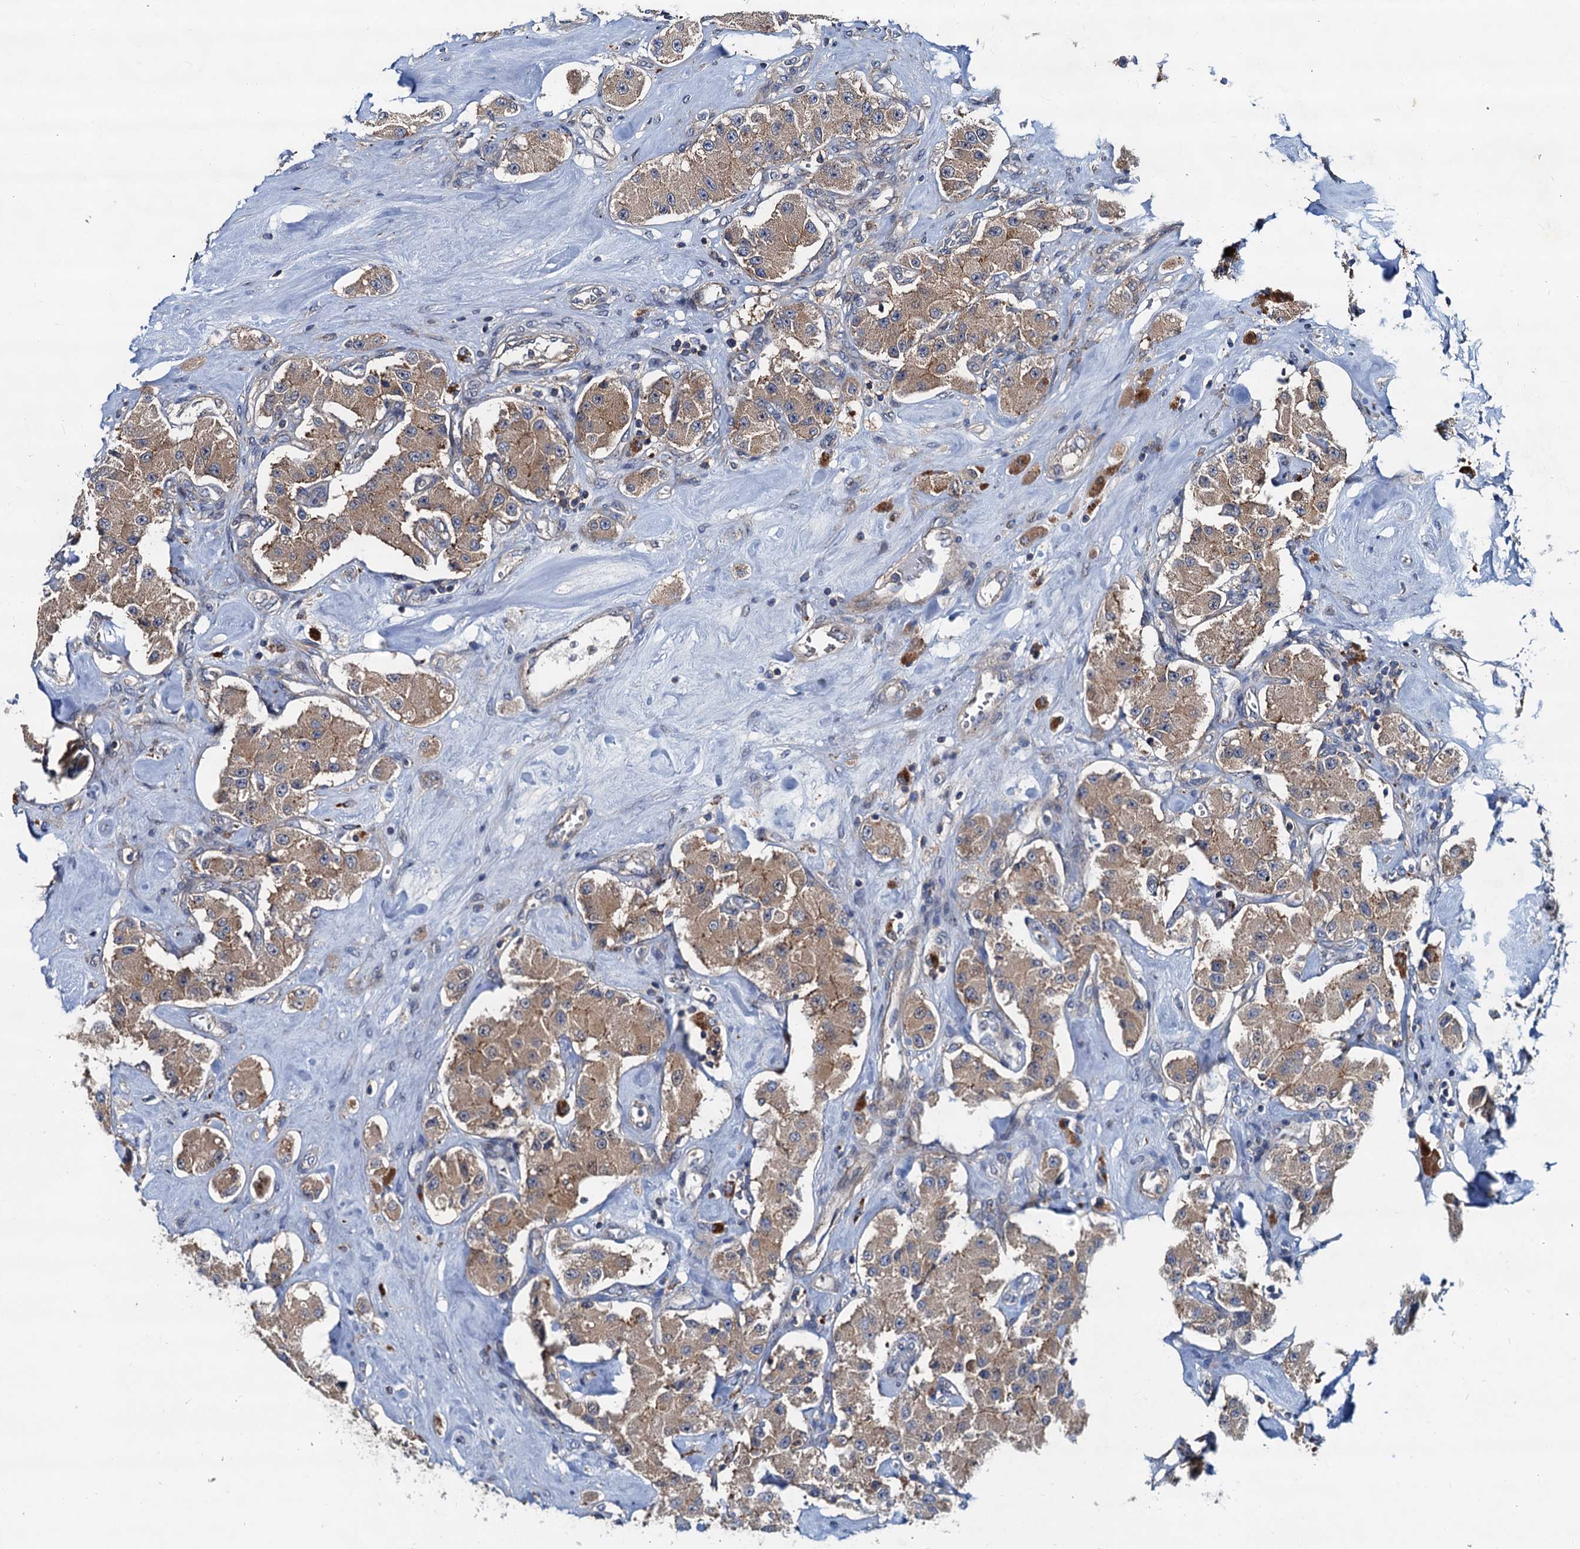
{"staining": {"intensity": "weak", "quantity": ">75%", "location": "cytoplasmic/membranous"}, "tissue": "carcinoid", "cell_type": "Tumor cells", "image_type": "cancer", "snomed": [{"axis": "morphology", "description": "Carcinoid, malignant, NOS"}, {"axis": "topography", "description": "Pancreas"}], "caption": "DAB immunohistochemical staining of human carcinoid shows weak cytoplasmic/membranous protein expression in approximately >75% of tumor cells. The staining was performed using DAB (3,3'-diaminobenzidine) to visualize the protein expression in brown, while the nuclei were stained in blue with hematoxylin (Magnification: 20x).", "gene": "EFL1", "patient": {"sex": "male", "age": 41}}